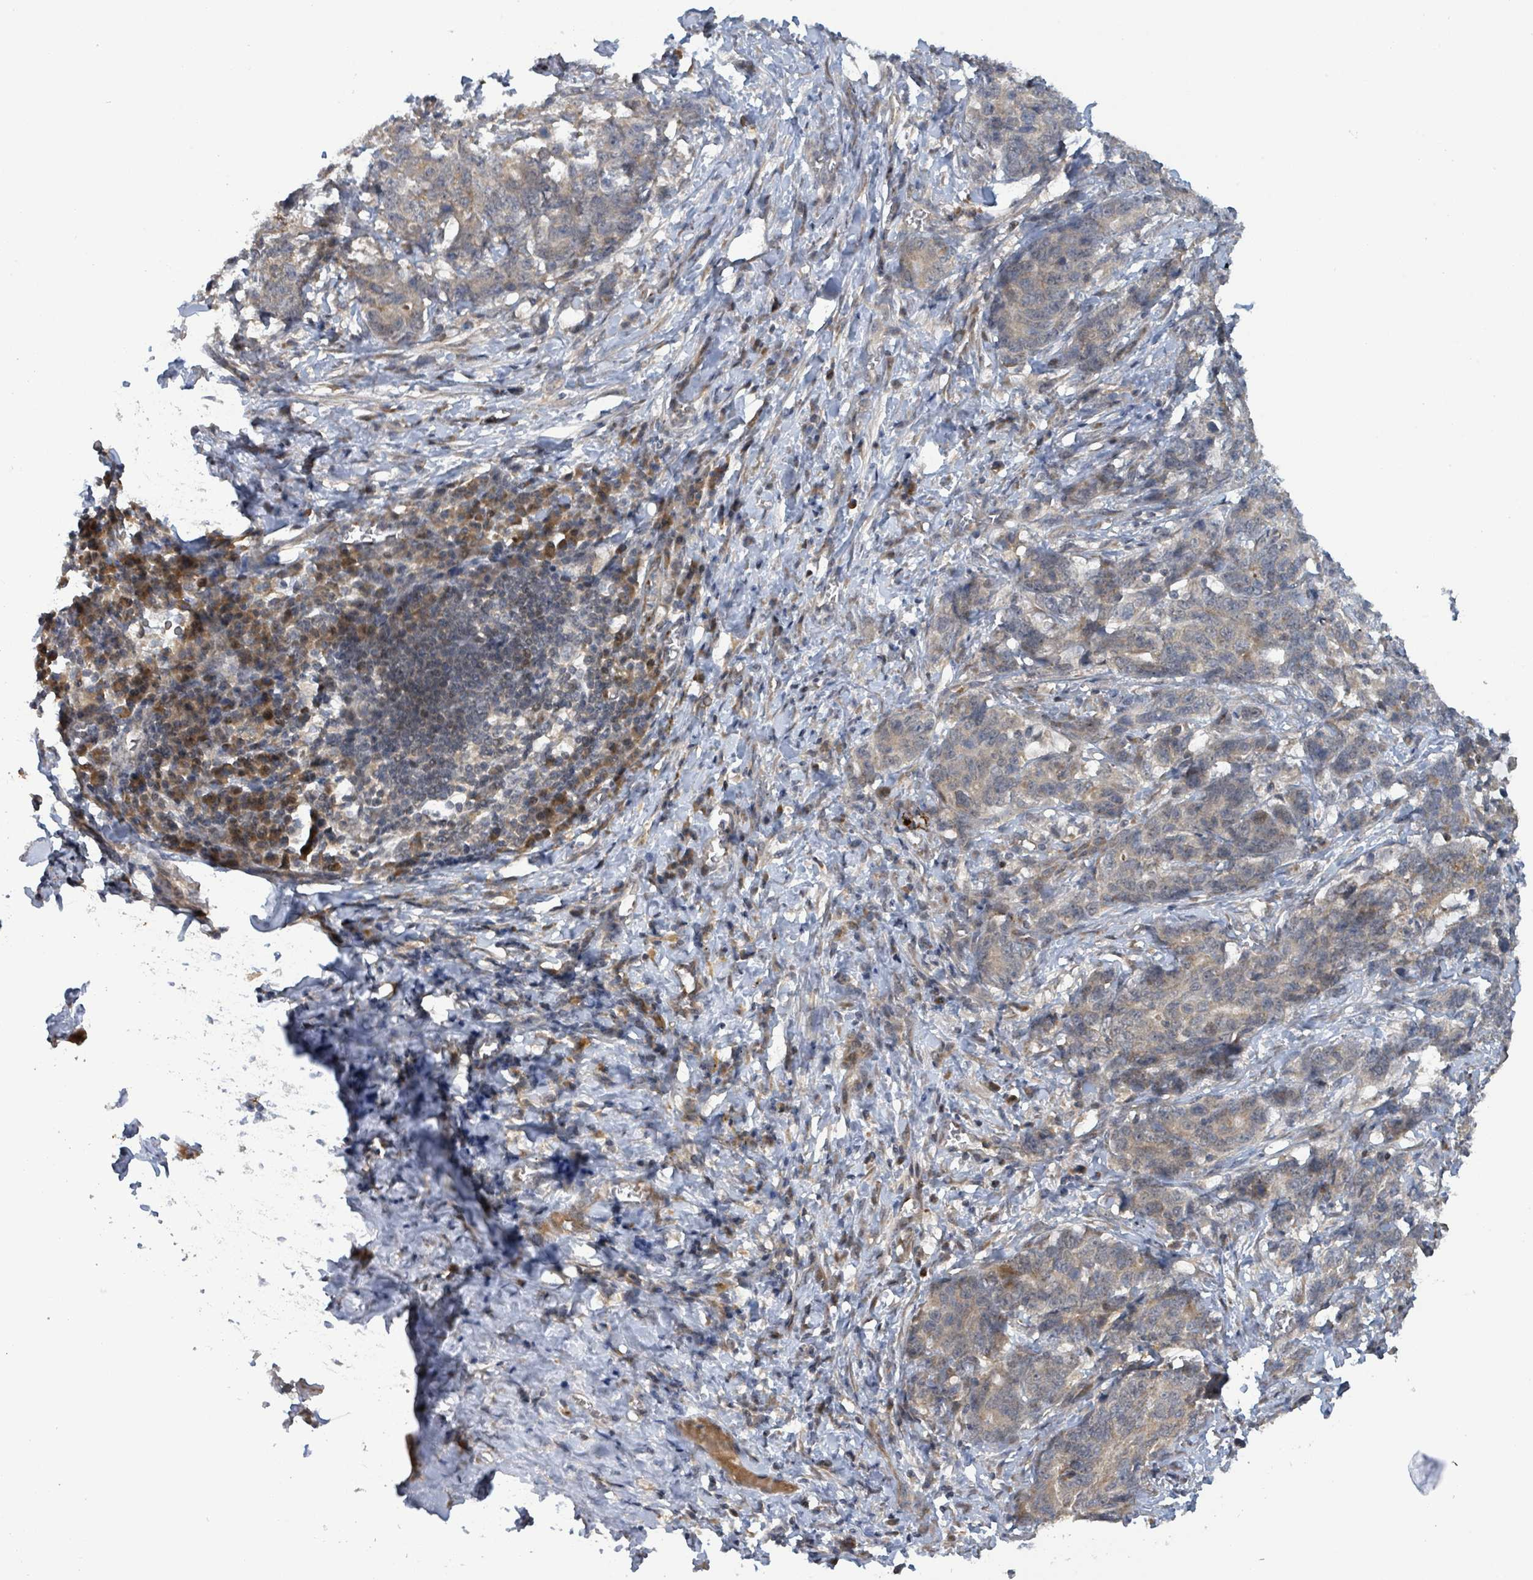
{"staining": {"intensity": "weak", "quantity": ">75%", "location": "cytoplasmic/membranous"}, "tissue": "stomach cancer", "cell_type": "Tumor cells", "image_type": "cancer", "snomed": [{"axis": "morphology", "description": "Normal tissue, NOS"}, {"axis": "morphology", "description": "Adenocarcinoma, NOS"}, {"axis": "topography", "description": "Stomach"}], "caption": "The image demonstrates staining of adenocarcinoma (stomach), revealing weak cytoplasmic/membranous protein staining (brown color) within tumor cells. (brown staining indicates protein expression, while blue staining denotes nuclei).", "gene": "ITGA11", "patient": {"sex": "female", "age": 64}}